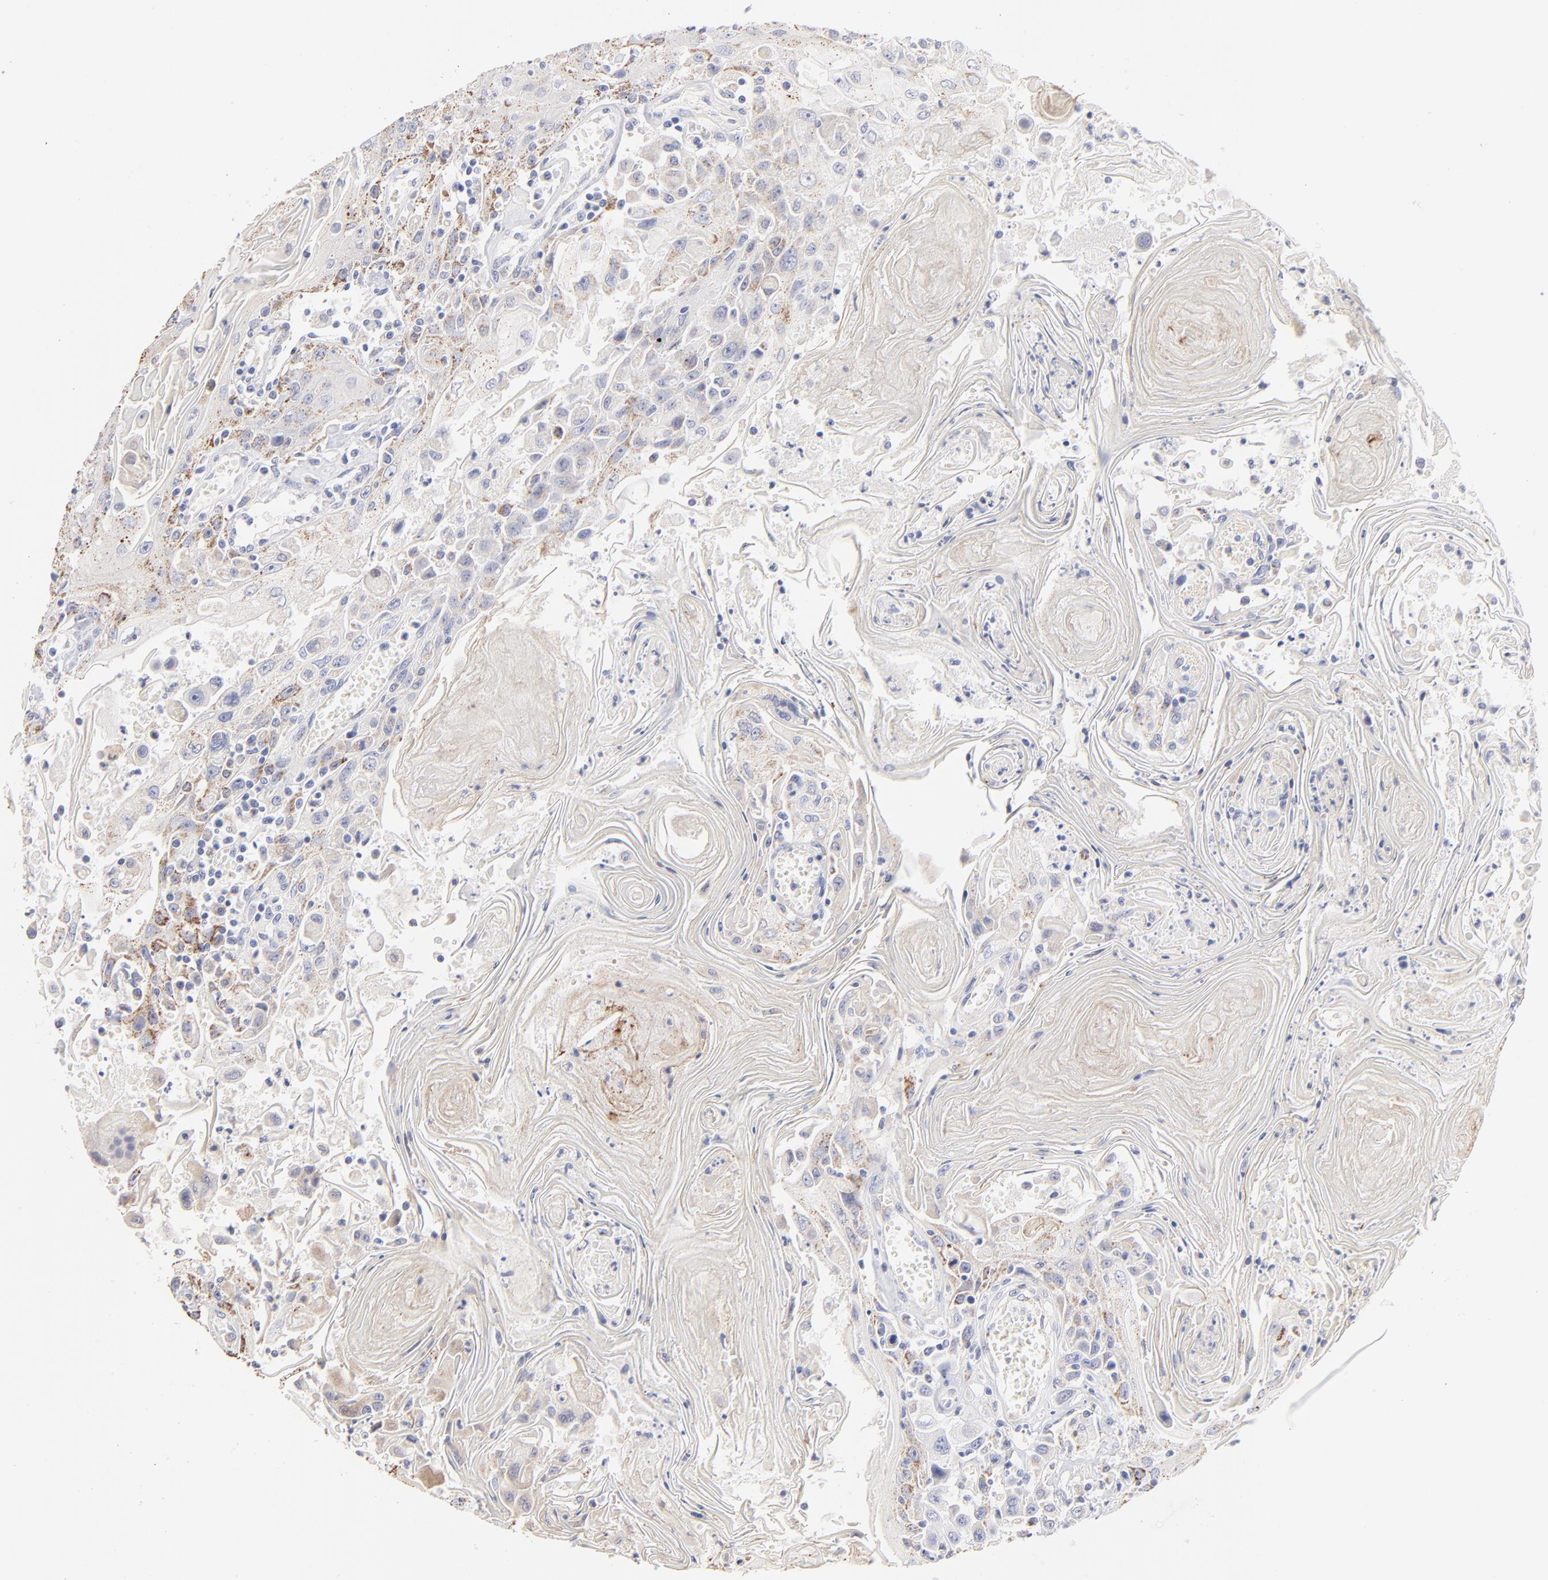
{"staining": {"intensity": "weak", "quantity": ">75%", "location": "cytoplasmic/membranous"}, "tissue": "head and neck cancer", "cell_type": "Tumor cells", "image_type": "cancer", "snomed": [{"axis": "morphology", "description": "Squamous cell carcinoma, NOS"}, {"axis": "topography", "description": "Oral tissue"}, {"axis": "topography", "description": "Head-Neck"}], "caption": "Immunohistochemistry image of neoplastic tissue: head and neck squamous cell carcinoma stained using immunohistochemistry (IHC) reveals low levels of weak protein expression localized specifically in the cytoplasmic/membranous of tumor cells, appearing as a cytoplasmic/membranous brown color.", "gene": "TST", "patient": {"sex": "female", "age": 76}}